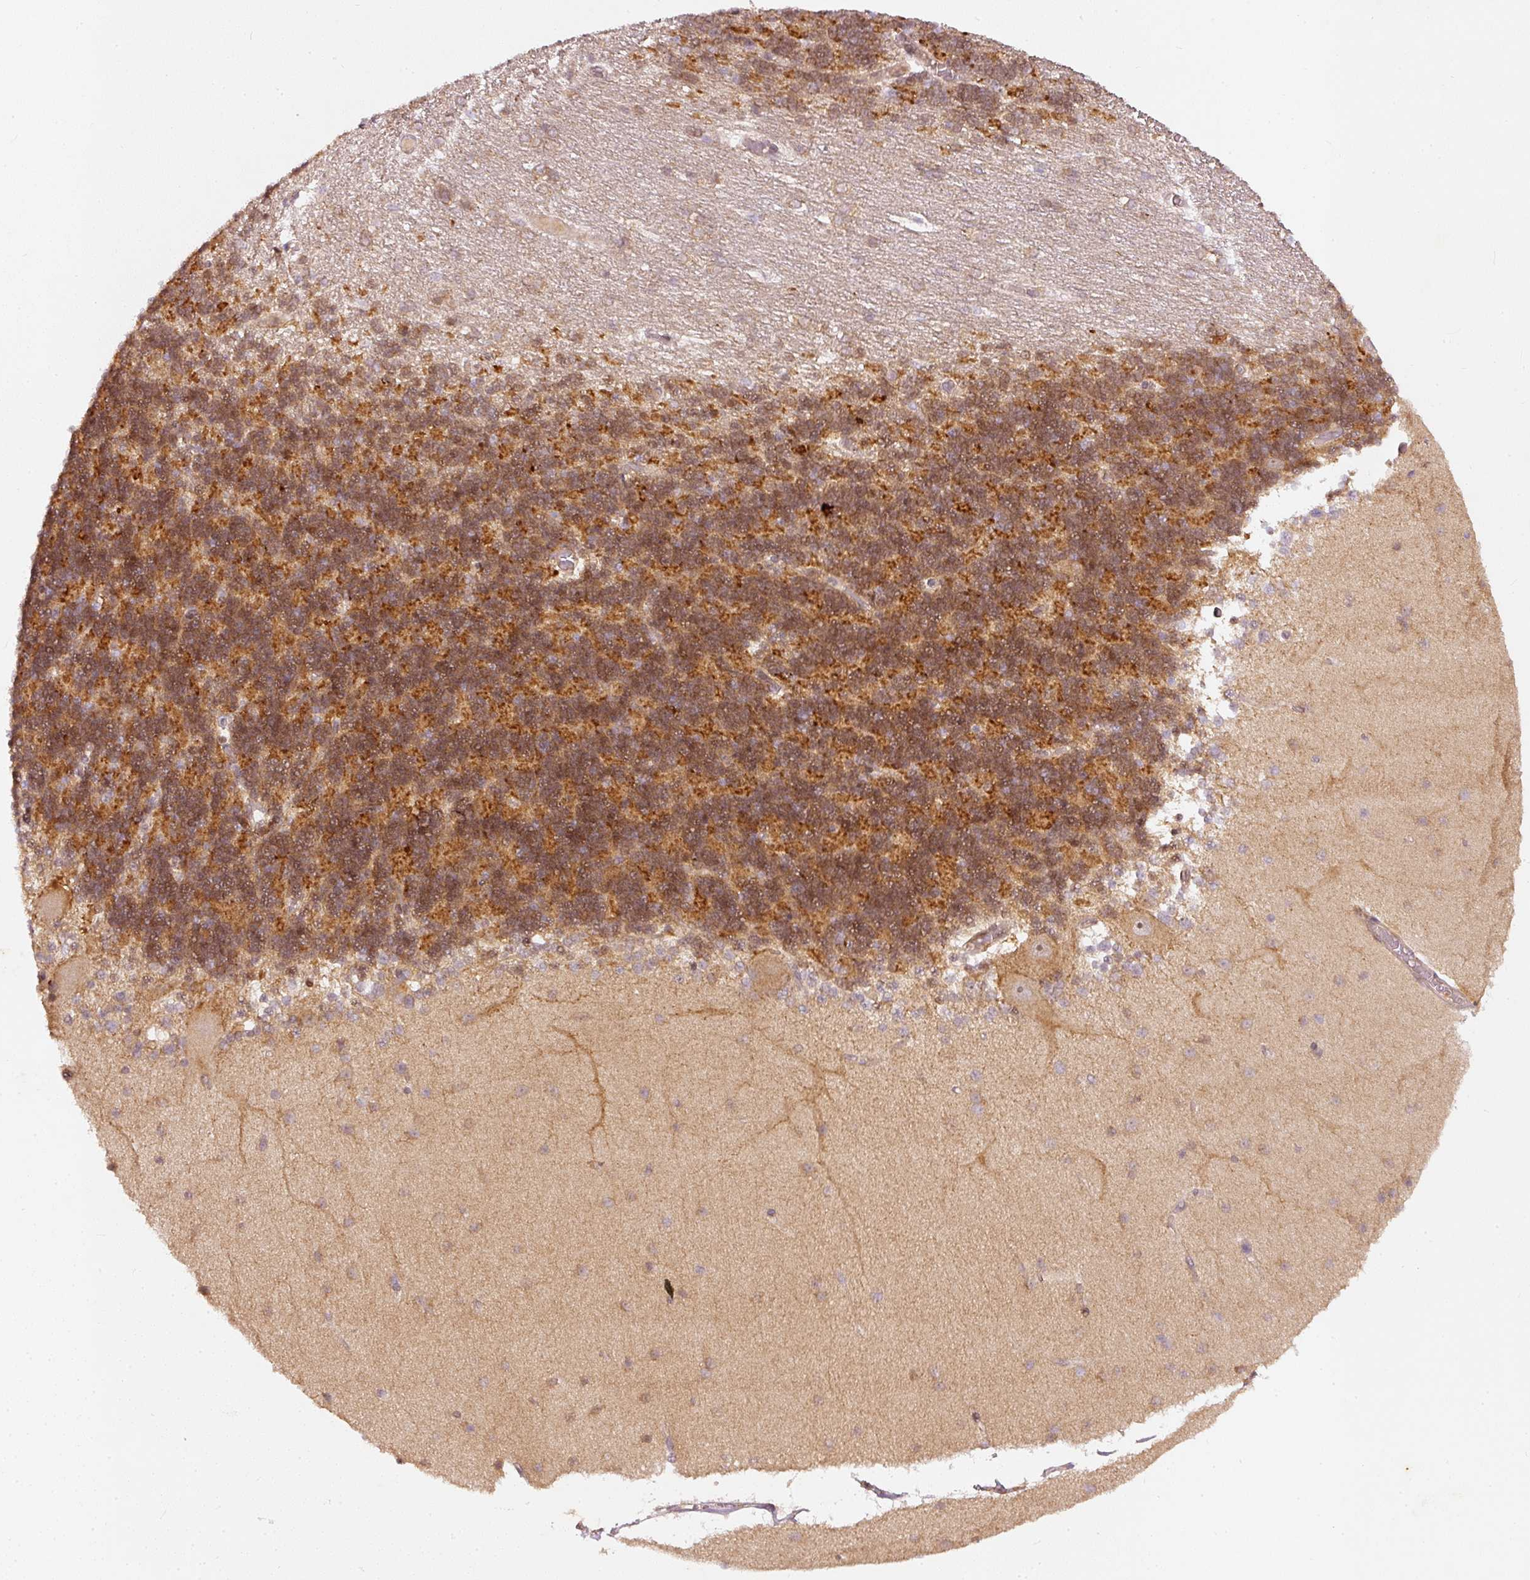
{"staining": {"intensity": "strong", "quantity": "25%-75%", "location": "cytoplasmic/membranous"}, "tissue": "cerebellum", "cell_type": "Cells in granular layer", "image_type": "normal", "snomed": [{"axis": "morphology", "description": "Normal tissue, NOS"}, {"axis": "topography", "description": "Cerebellum"}], "caption": "Immunohistochemical staining of unremarkable cerebellum demonstrates 25%-75% levels of strong cytoplasmic/membranous protein expression in about 25%-75% of cells in granular layer.", "gene": "ZNF580", "patient": {"sex": "female", "age": 54}}